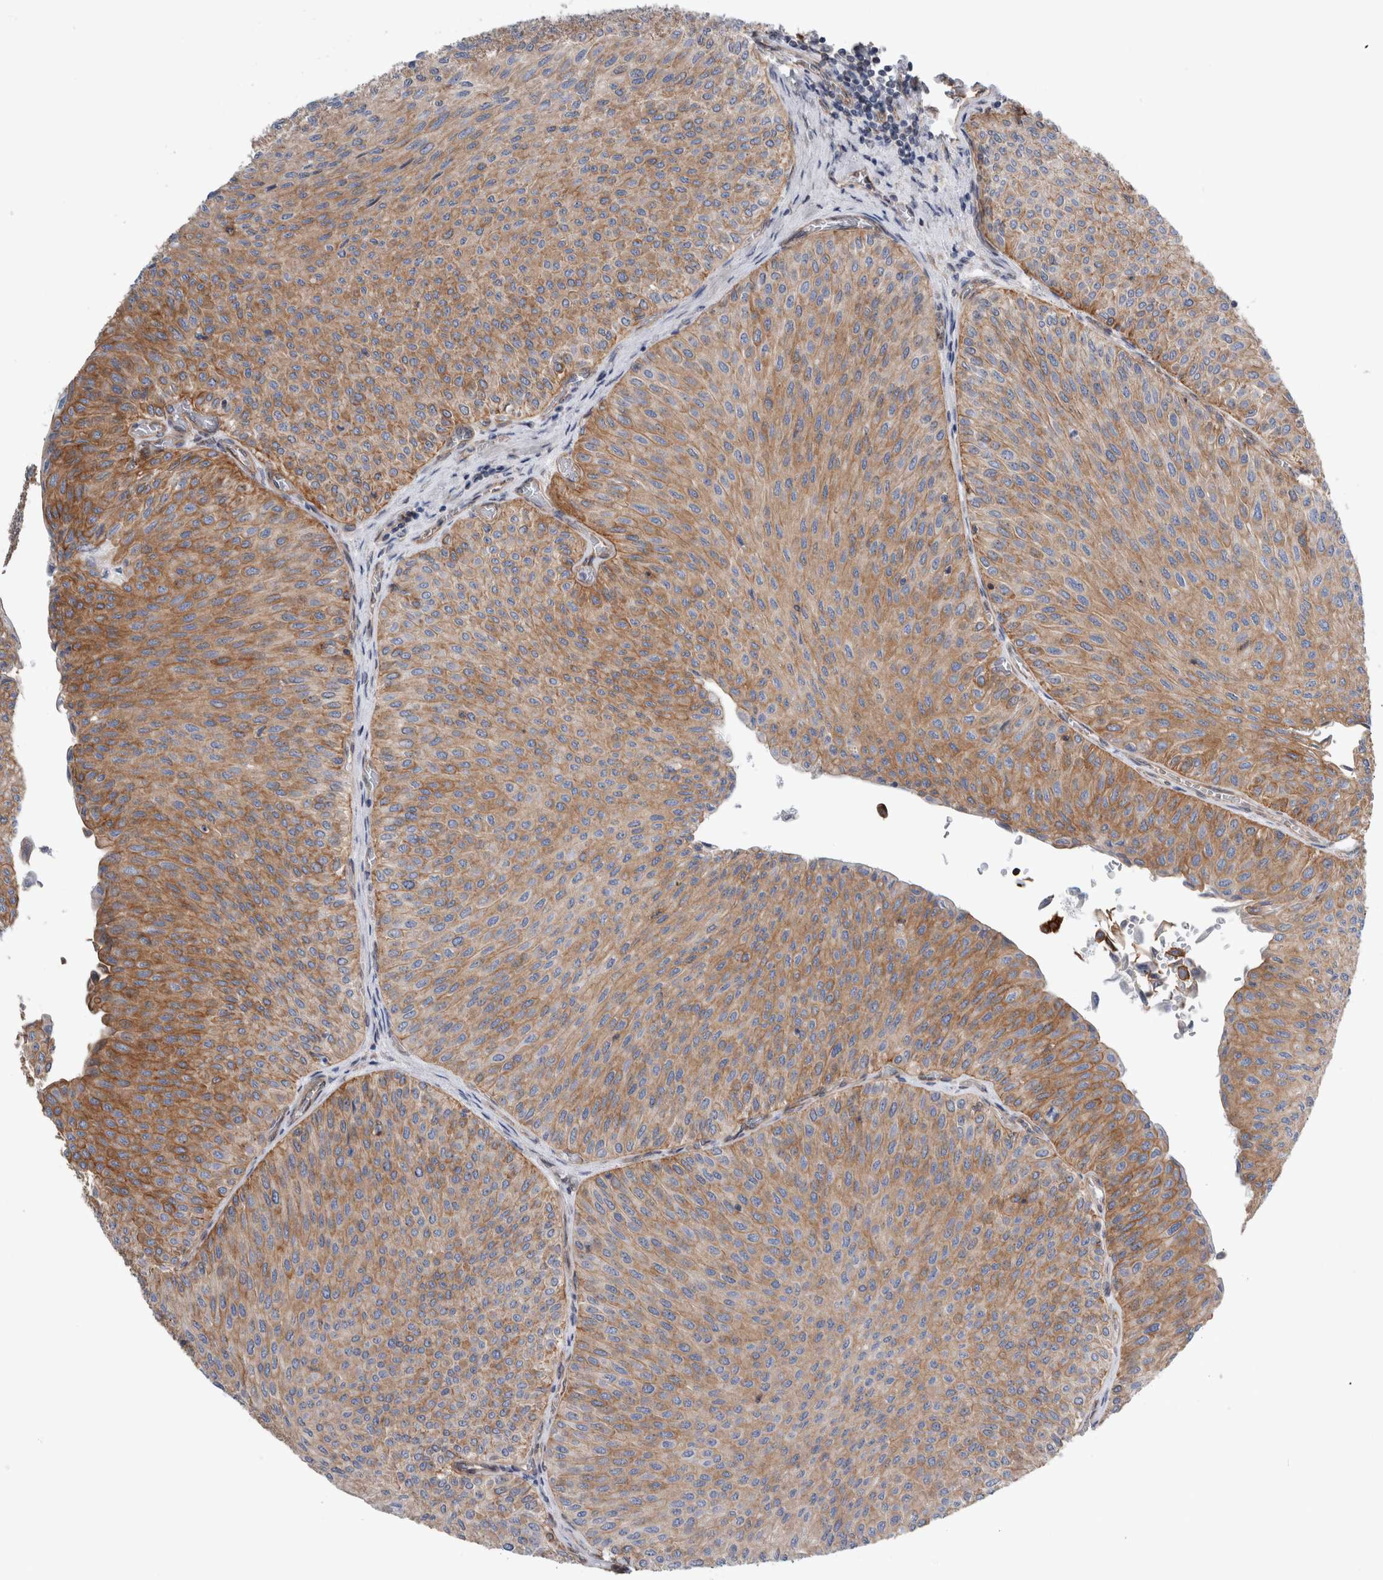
{"staining": {"intensity": "moderate", "quantity": ">75%", "location": "cytoplasmic/membranous"}, "tissue": "urothelial cancer", "cell_type": "Tumor cells", "image_type": "cancer", "snomed": [{"axis": "morphology", "description": "Urothelial carcinoma, Low grade"}, {"axis": "topography", "description": "Urinary bladder"}], "caption": "The photomicrograph shows staining of urothelial cancer, revealing moderate cytoplasmic/membranous protein expression (brown color) within tumor cells.", "gene": "PLEC", "patient": {"sex": "male", "age": 78}}